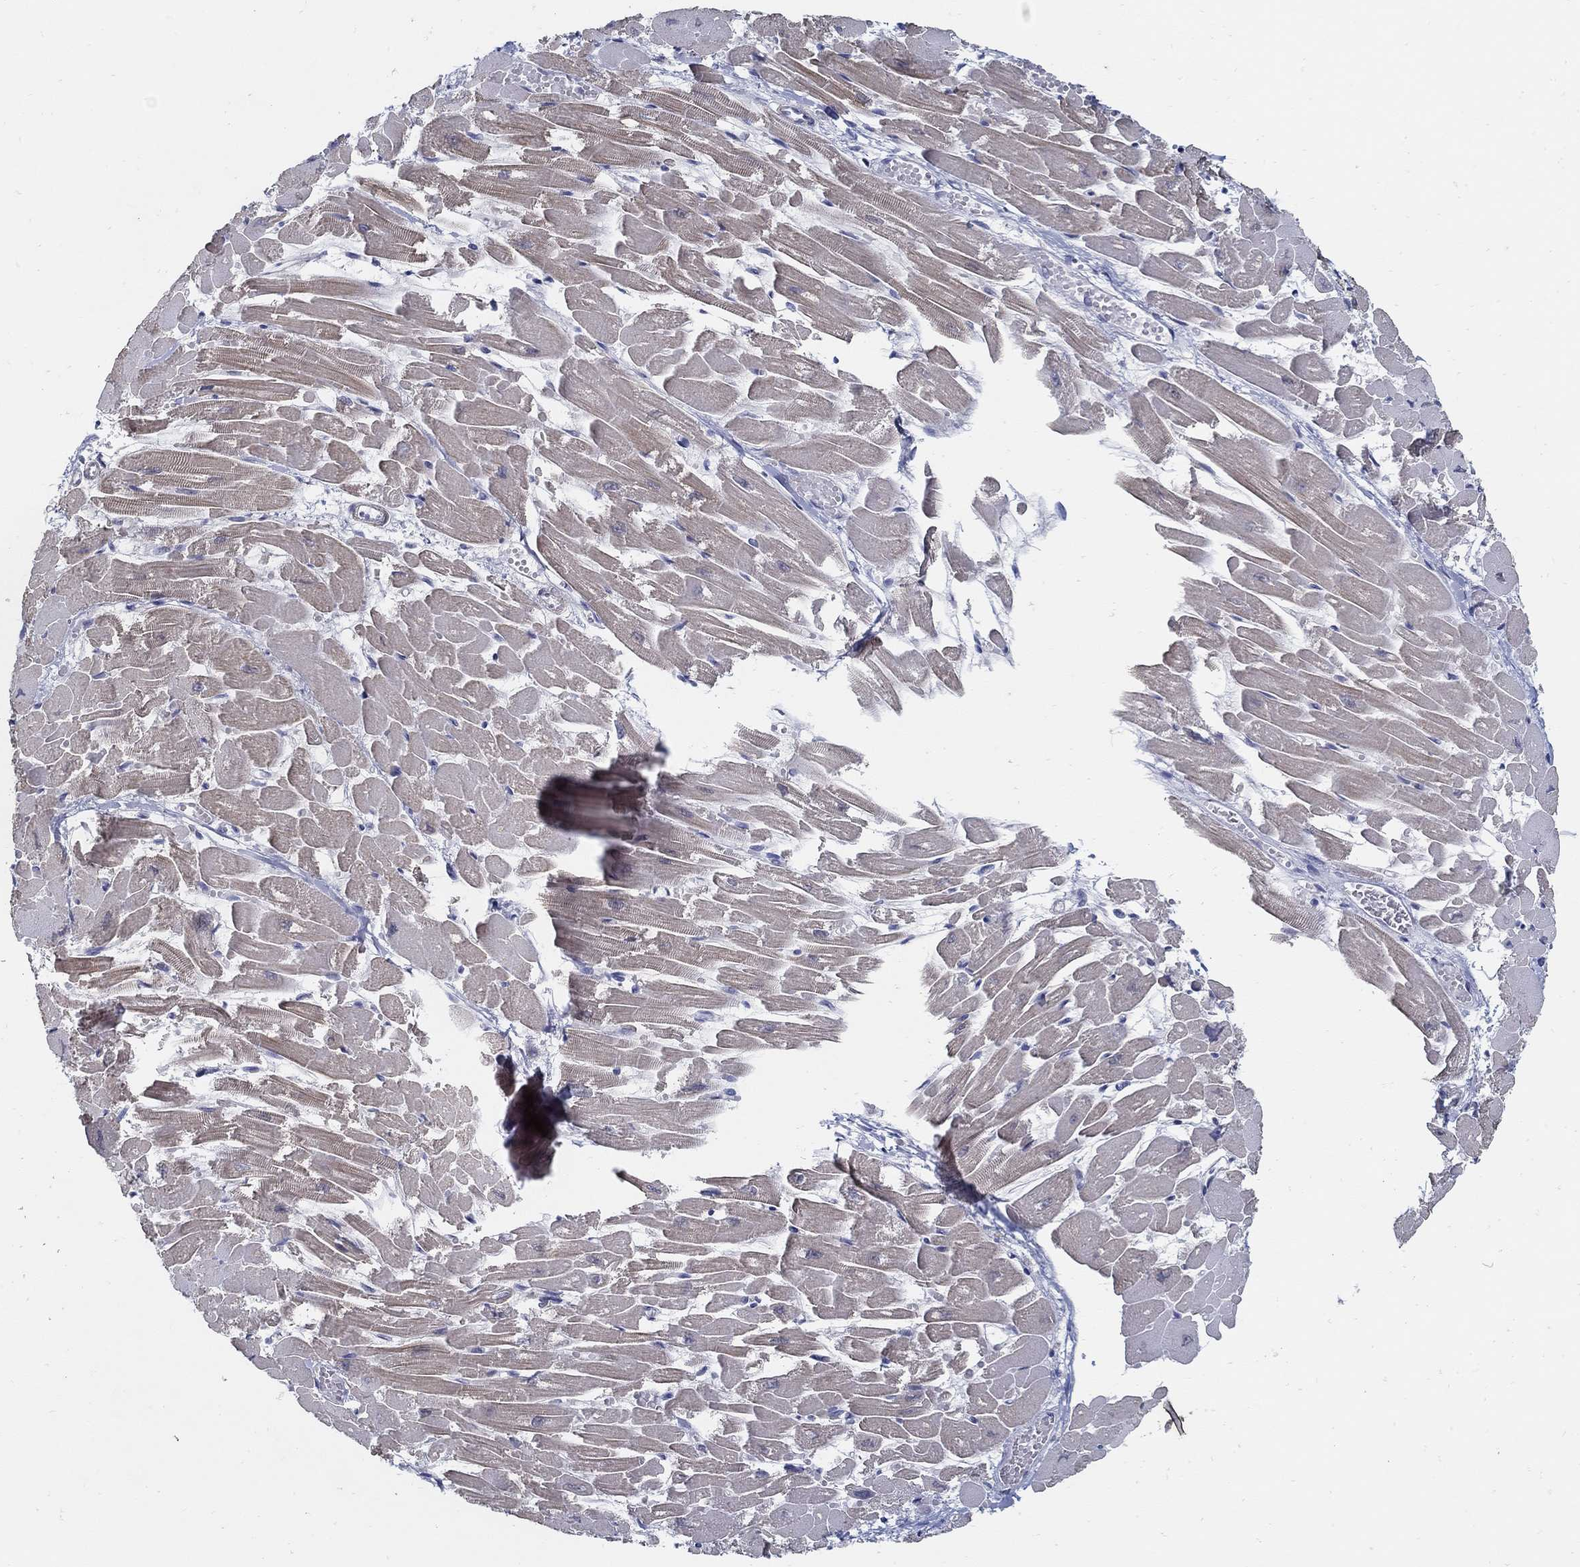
{"staining": {"intensity": "negative", "quantity": "none", "location": "none"}, "tissue": "heart muscle", "cell_type": "Cardiomyocytes", "image_type": "normal", "snomed": [{"axis": "morphology", "description": "Normal tissue, NOS"}, {"axis": "topography", "description": "Heart"}], "caption": "Heart muscle stained for a protein using IHC shows no expression cardiomyocytes.", "gene": "USP29", "patient": {"sex": "female", "age": 52}}